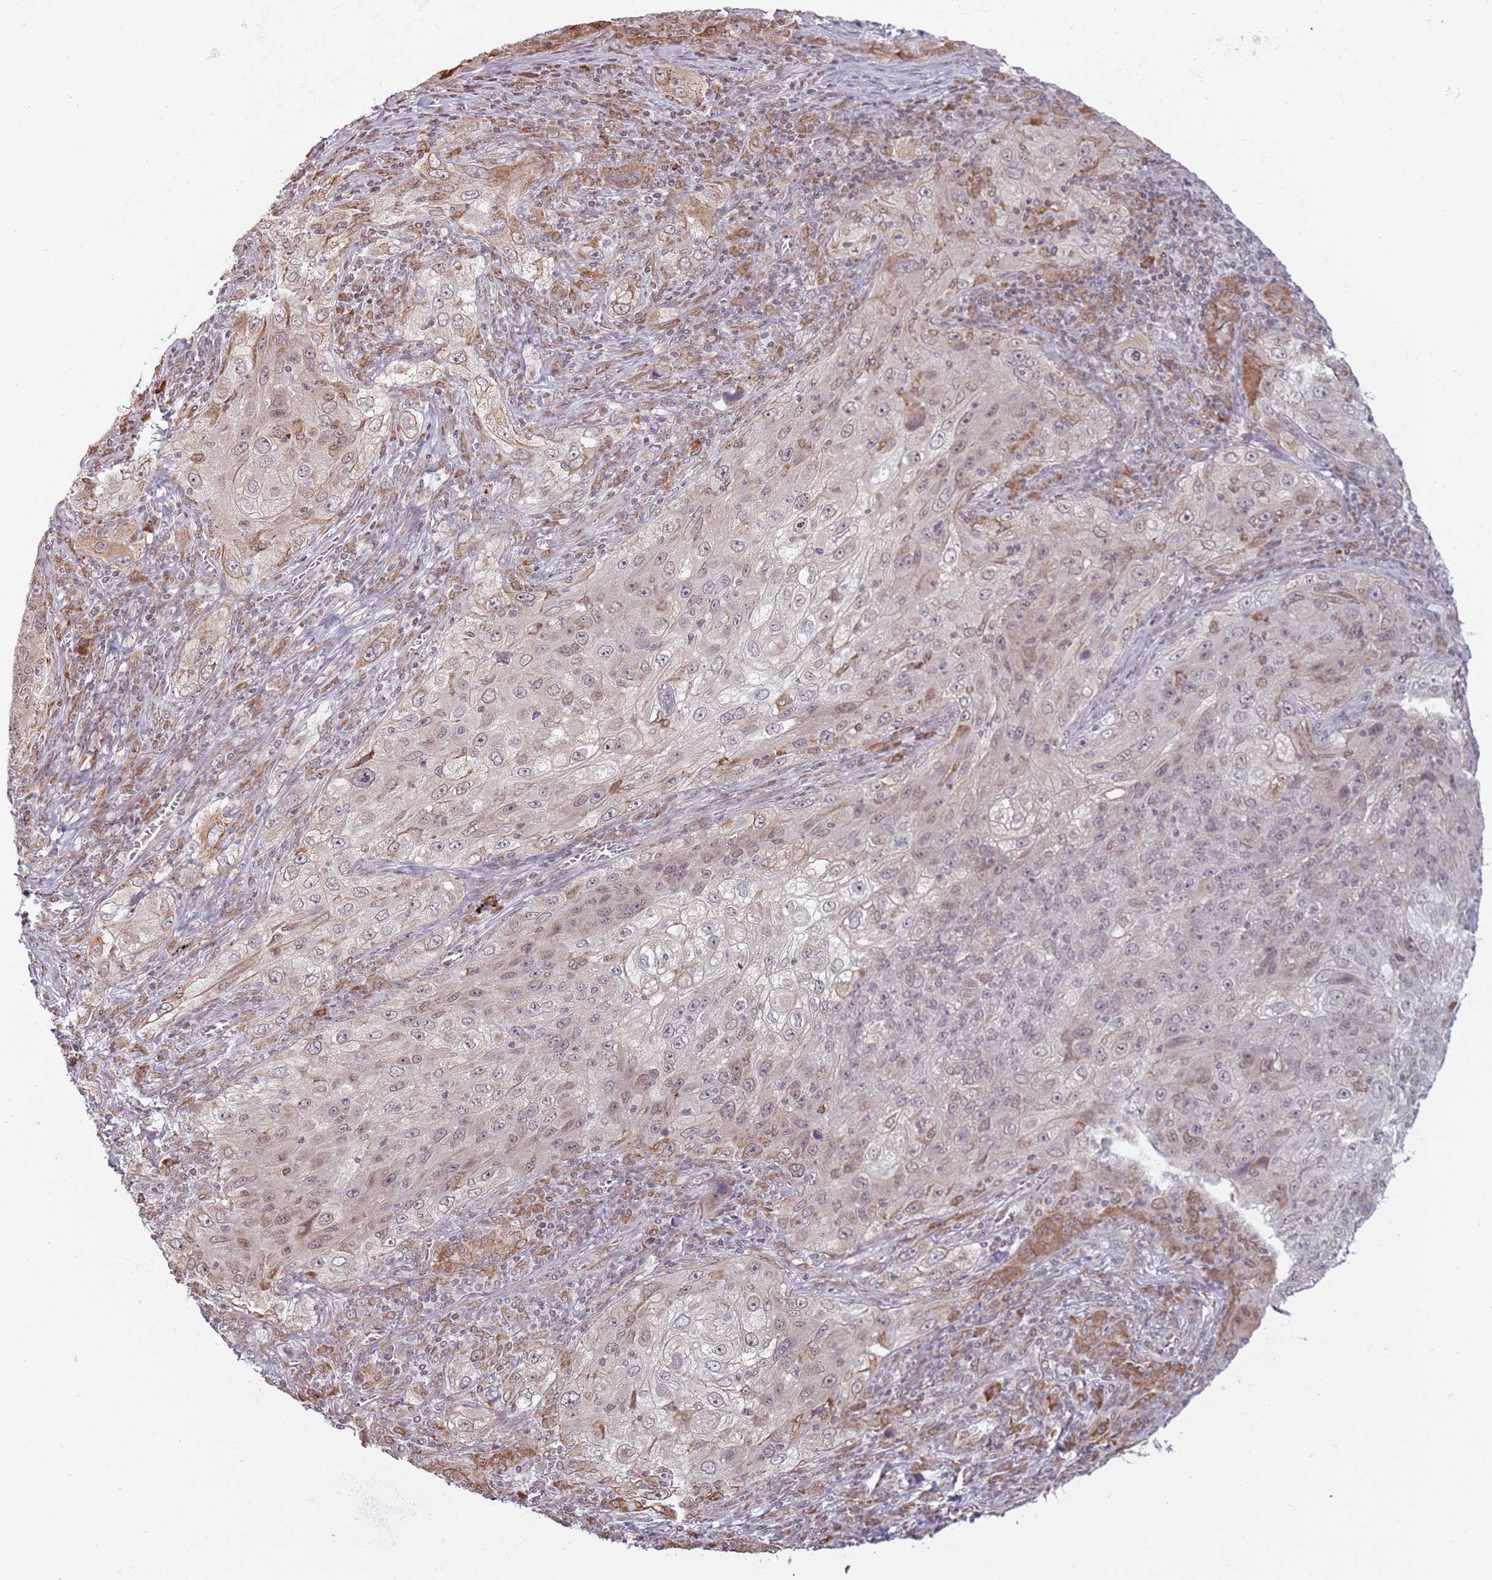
{"staining": {"intensity": "weak", "quantity": "25%-75%", "location": "cytoplasmic/membranous,nuclear"}, "tissue": "lung cancer", "cell_type": "Tumor cells", "image_type": "cancer", "snomed": [{"axis": "morphology", "description": "Squamous cell carcinoma, NOS"}, {"axis": "topography", "description": "Lung"}], "caption": "Immunohistochemical staining of human lung squamous cell carcinoma shows weak cytoplasmic/membranous and nuclear protein positivity in about 25%-75% of tumor cells.", "gene": "BARD1", "patient": {"sex": "female", "age": 69}}